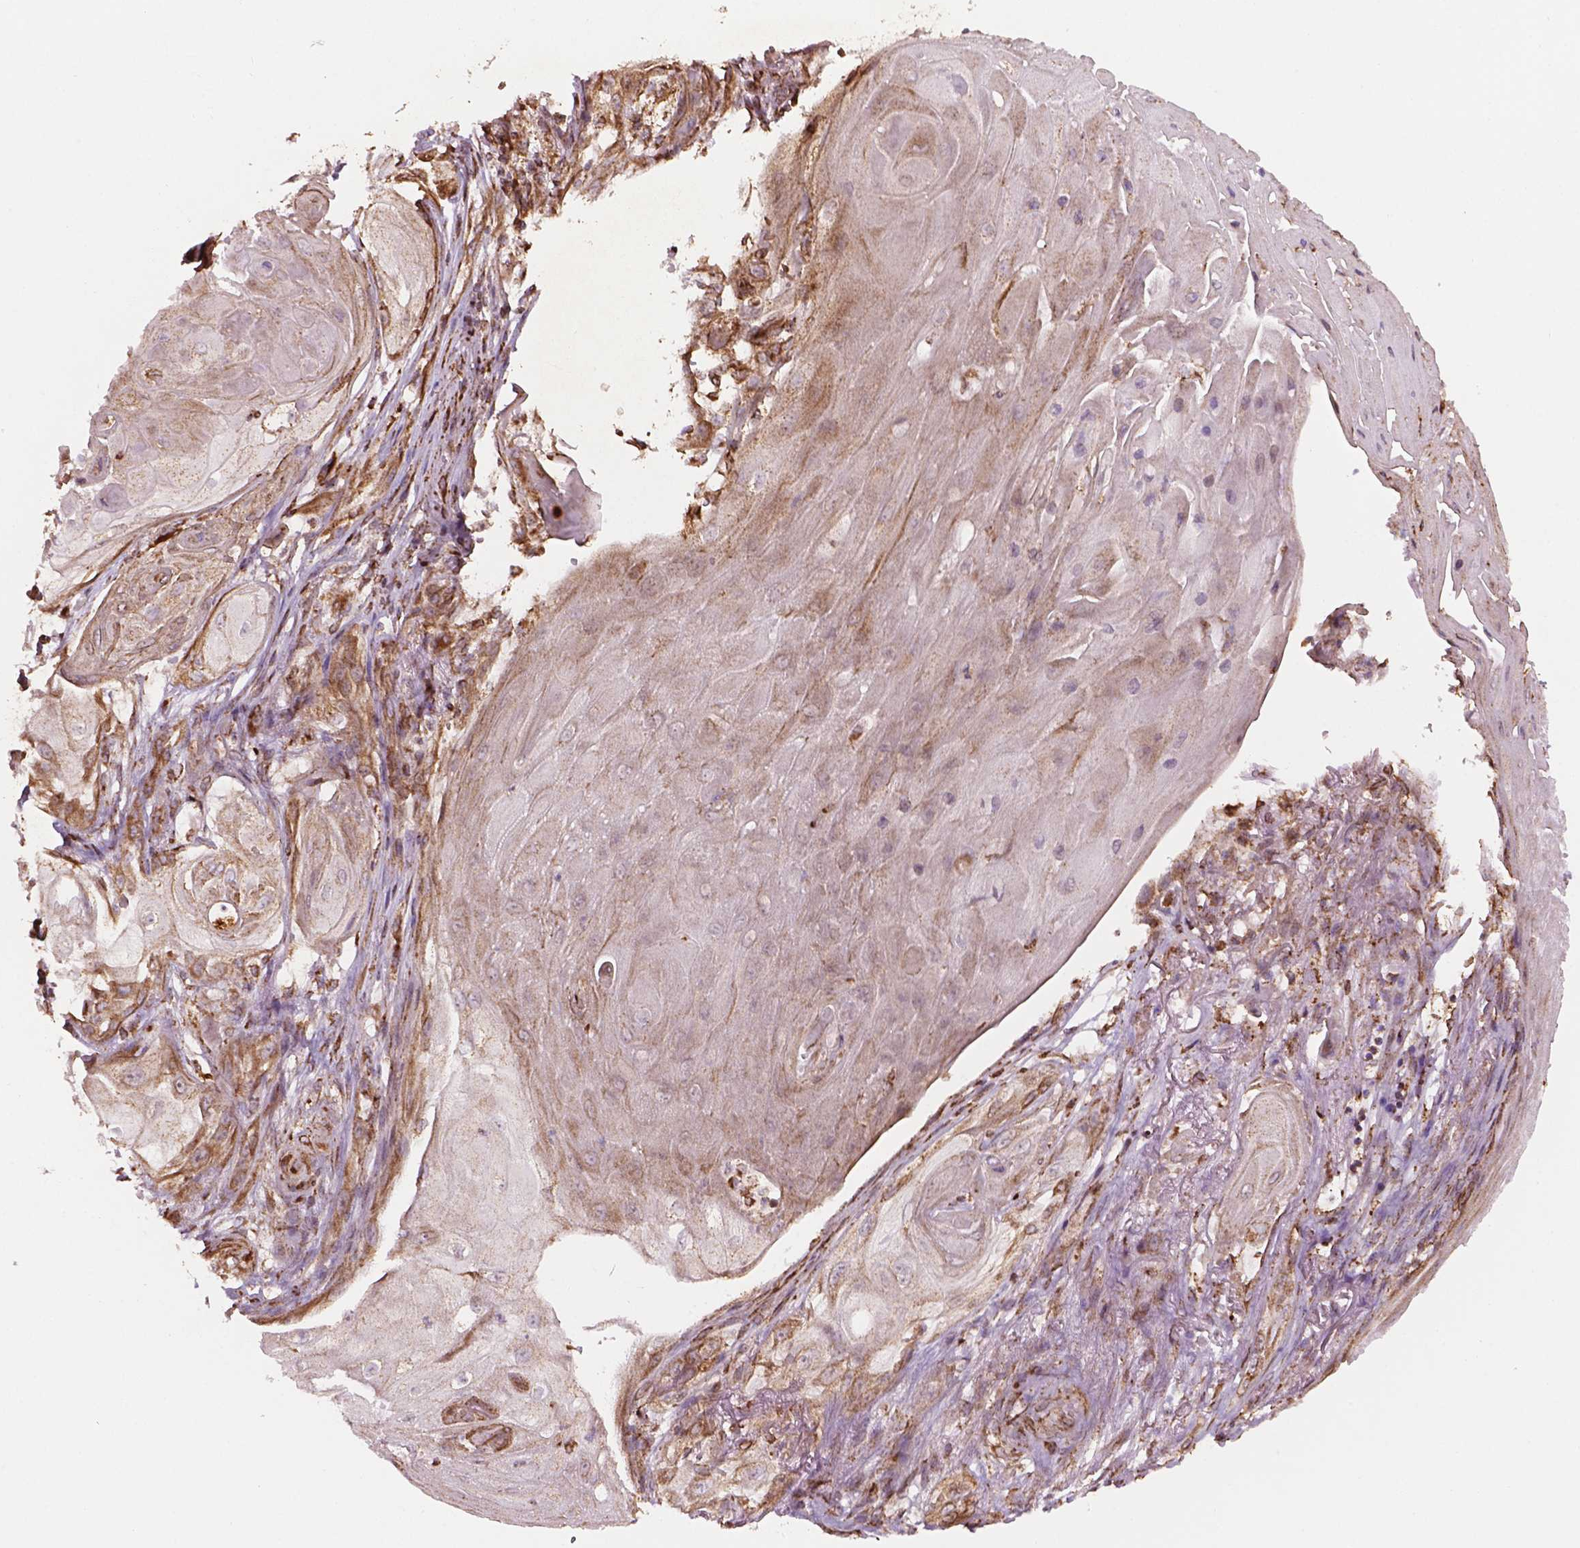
{"staining": {"intensity": "weak", "quantity": ">75%", "location": "cytoplasmic/membranous"}, "tissue": "skin cancer", "cell_type": "Tumor cells", "image_type": "cancer", "snomed": [{"axis": "morphology", "description": "Squamous cell carcinoma, NOS"}, {"axis": "topography", "description": "Skin"}], "caption": "The image exhibits immunohistochemical staining of squamous cell carcinoma (skin). There is weak cytoplasmic/membranous positivity is identified in approximately >75% of tumor cells.", "gene": "HS3ST3A1", "patient": {"sex": "male", "age": 62}}